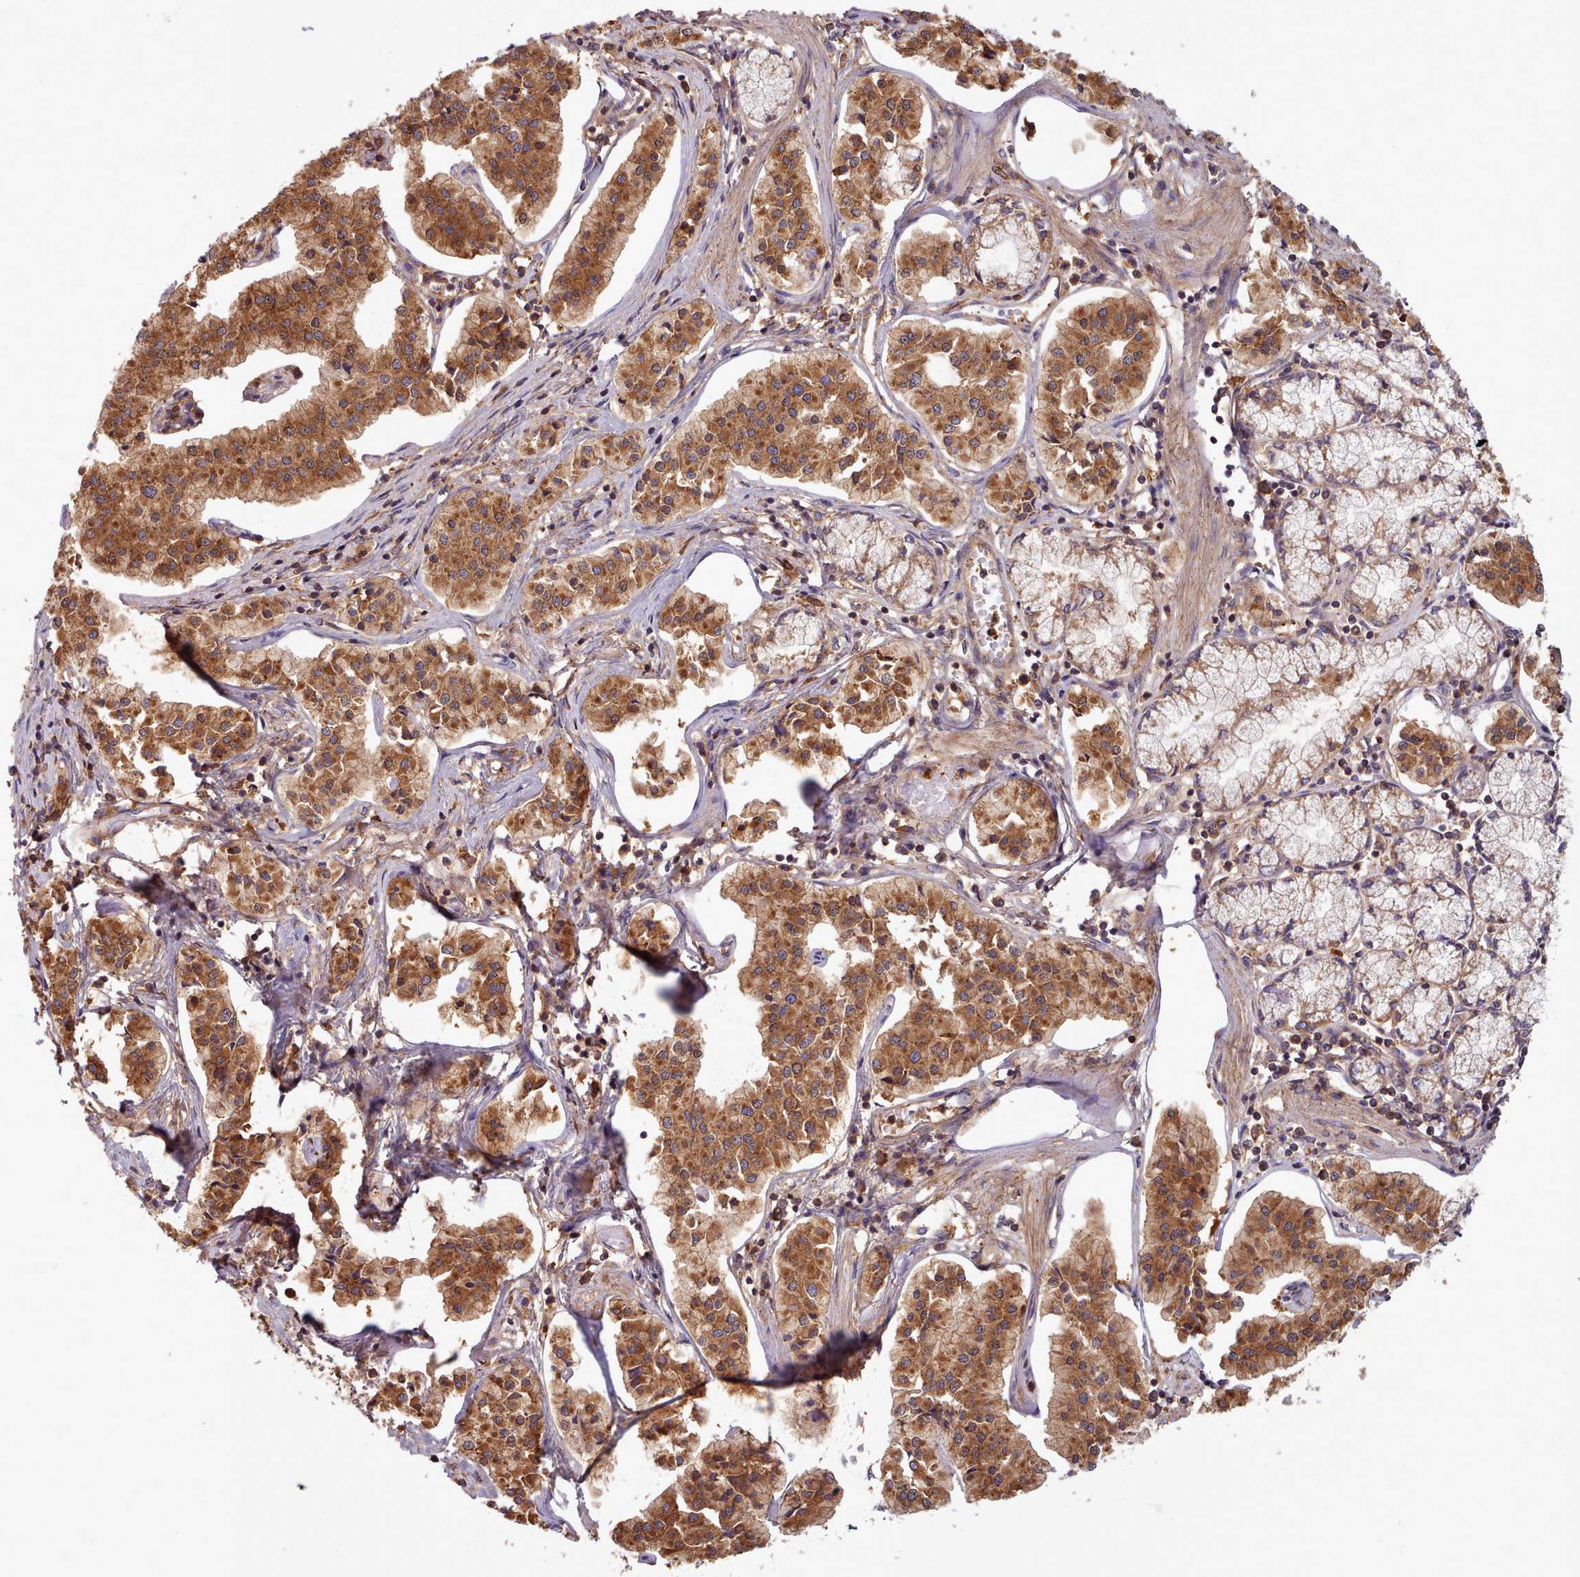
{"staining": {"intensity": "moderate", "quantity": ">75%", "location": "cytoplasmic/membranous"}, "tissue": "pancreatic cancer", "cell_type": "Tumor cells", "image_type": "cancer", "snomed": [{"axis": "morphology", "description": "Adenocarcinoma, NOS"}, {"axis": "topography", "description": "Pancreas"}], "caption": "Pancreatic adenocarcinoma stained for a protein exhibits moderate cytoplasmic/membranous positivity in tumor cells. (Stains: DAB (3,3'-diaminobenzidine) in brown, nuclei in blue, Microscopy: brightfield microscopy at high magnification).", "gene": "SLC4A9", "patient": {"sex": "female", "age": 50}}